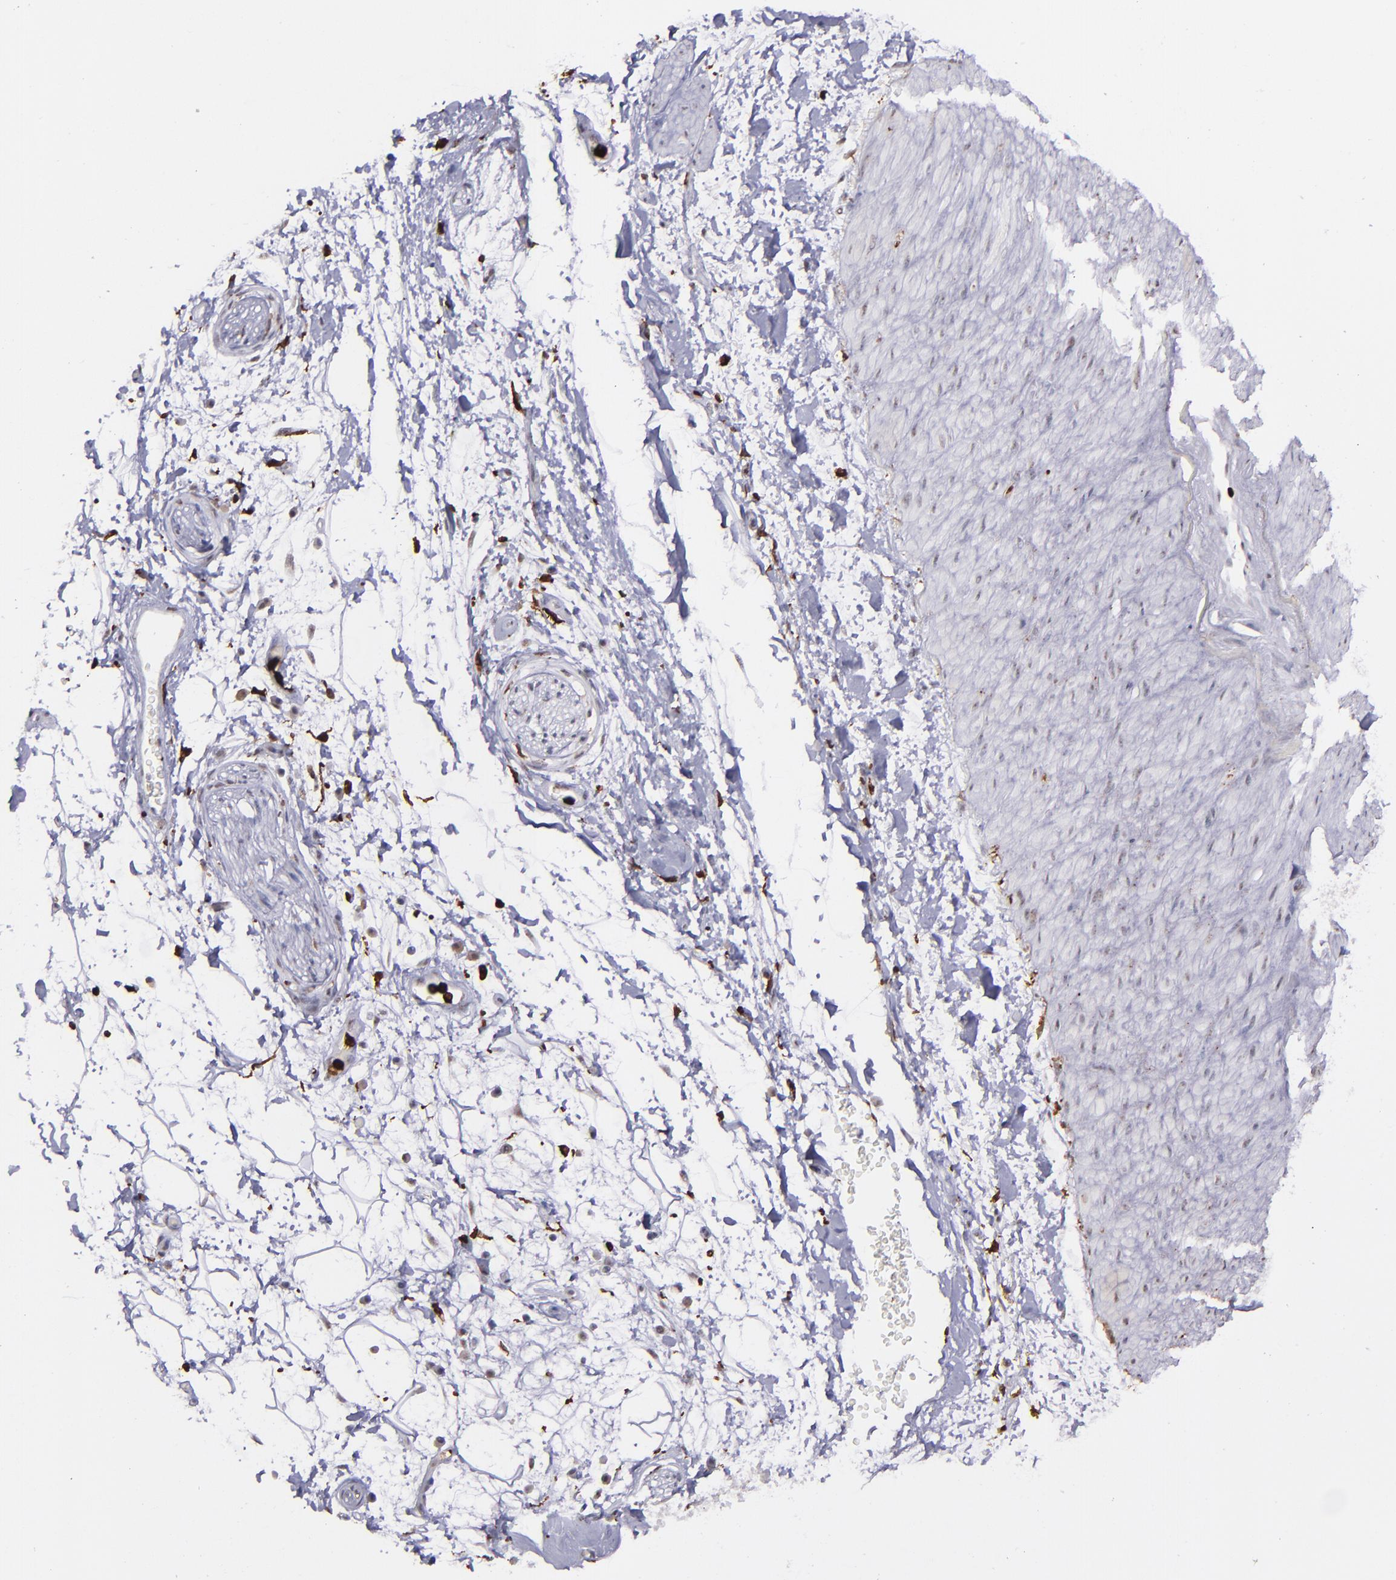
{"staining": {"intensity": "negative", "quantity": "none", "location": "none"}, "tissue": "adipose tissue", "cell_type": "Adipocytes", "image_type": "normal", "snomed": [{"axis": "morphology", "description": "Normal tissue, NOS"}, {"axis": "topography", "description": "Soft tissue"}], "caption": "The immunohistochemistry (IHC) image has no significant staining in adipocytes of adipose tissue. (DAB IHC visualized using brightfield microscopy, high magnification).", "gene": "NCF2", "patient": {"sex": "male", "age": 72}}